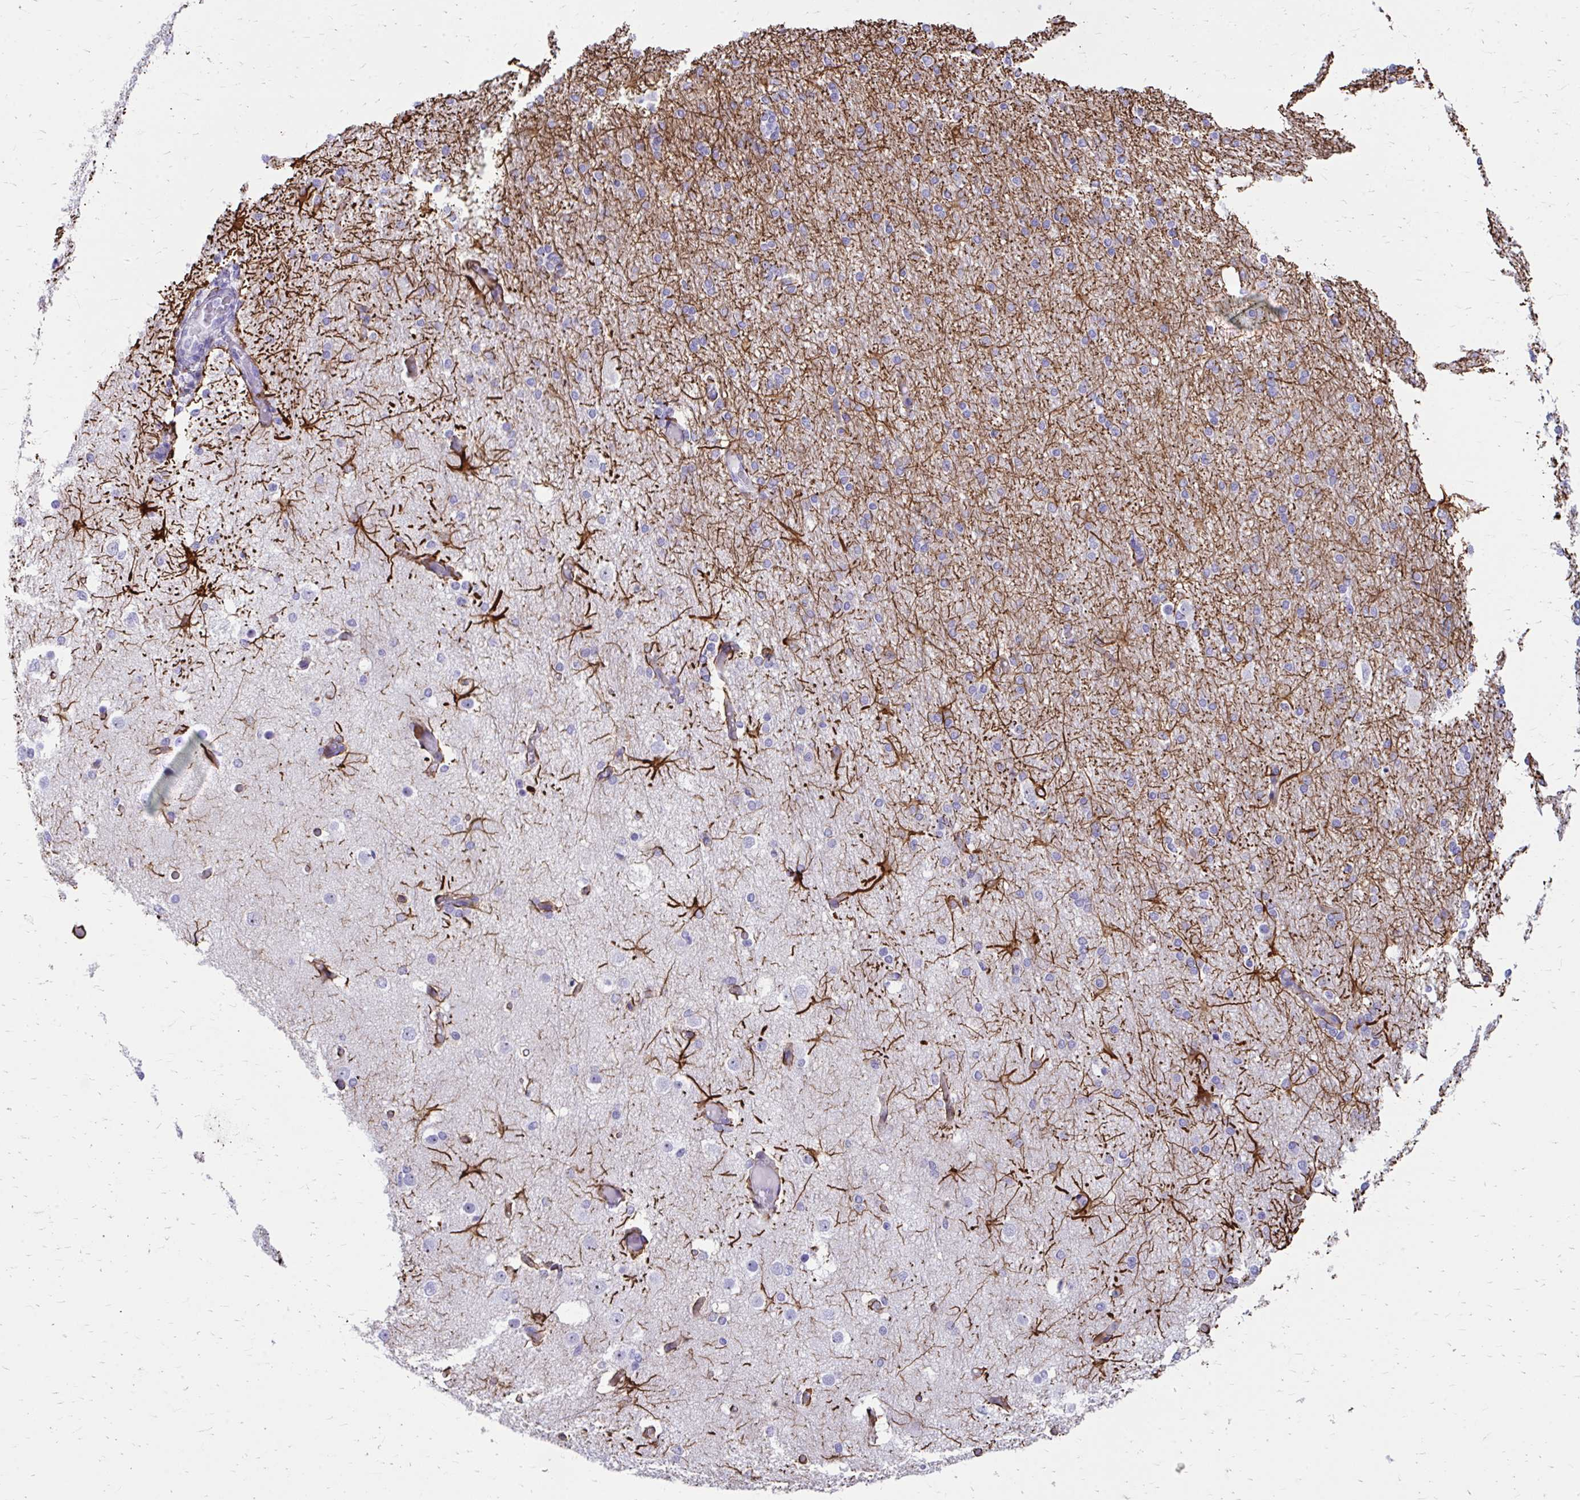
{"staining": {"intensity": "negative", "quantity": "none", "location": "none"}, "tissue": "cerebral cortex", "cell_type": "Endothelial cells", "image_type": "normal", "snomed": [{"axis": "morphology", "description": "Normal tissue, NOS"}, {"axis": "morphology", "description": "Inflammation, NOS"}, {"axis": "topography", "description": "Cerebral cortex"}], "caption": "Immunohistochemical staining of unremarkable cerebral cortex shows no significant expression in endothelial cells. The staining was performed using DAB (3,3'-diaminobenzidine) to visualize the protein expression in brown, while the nuclei were stained in blue with hematoxylin (Magnification: 20x).", "gene": "ZNF699", "patient": {"sex": "male", "age": 6}}